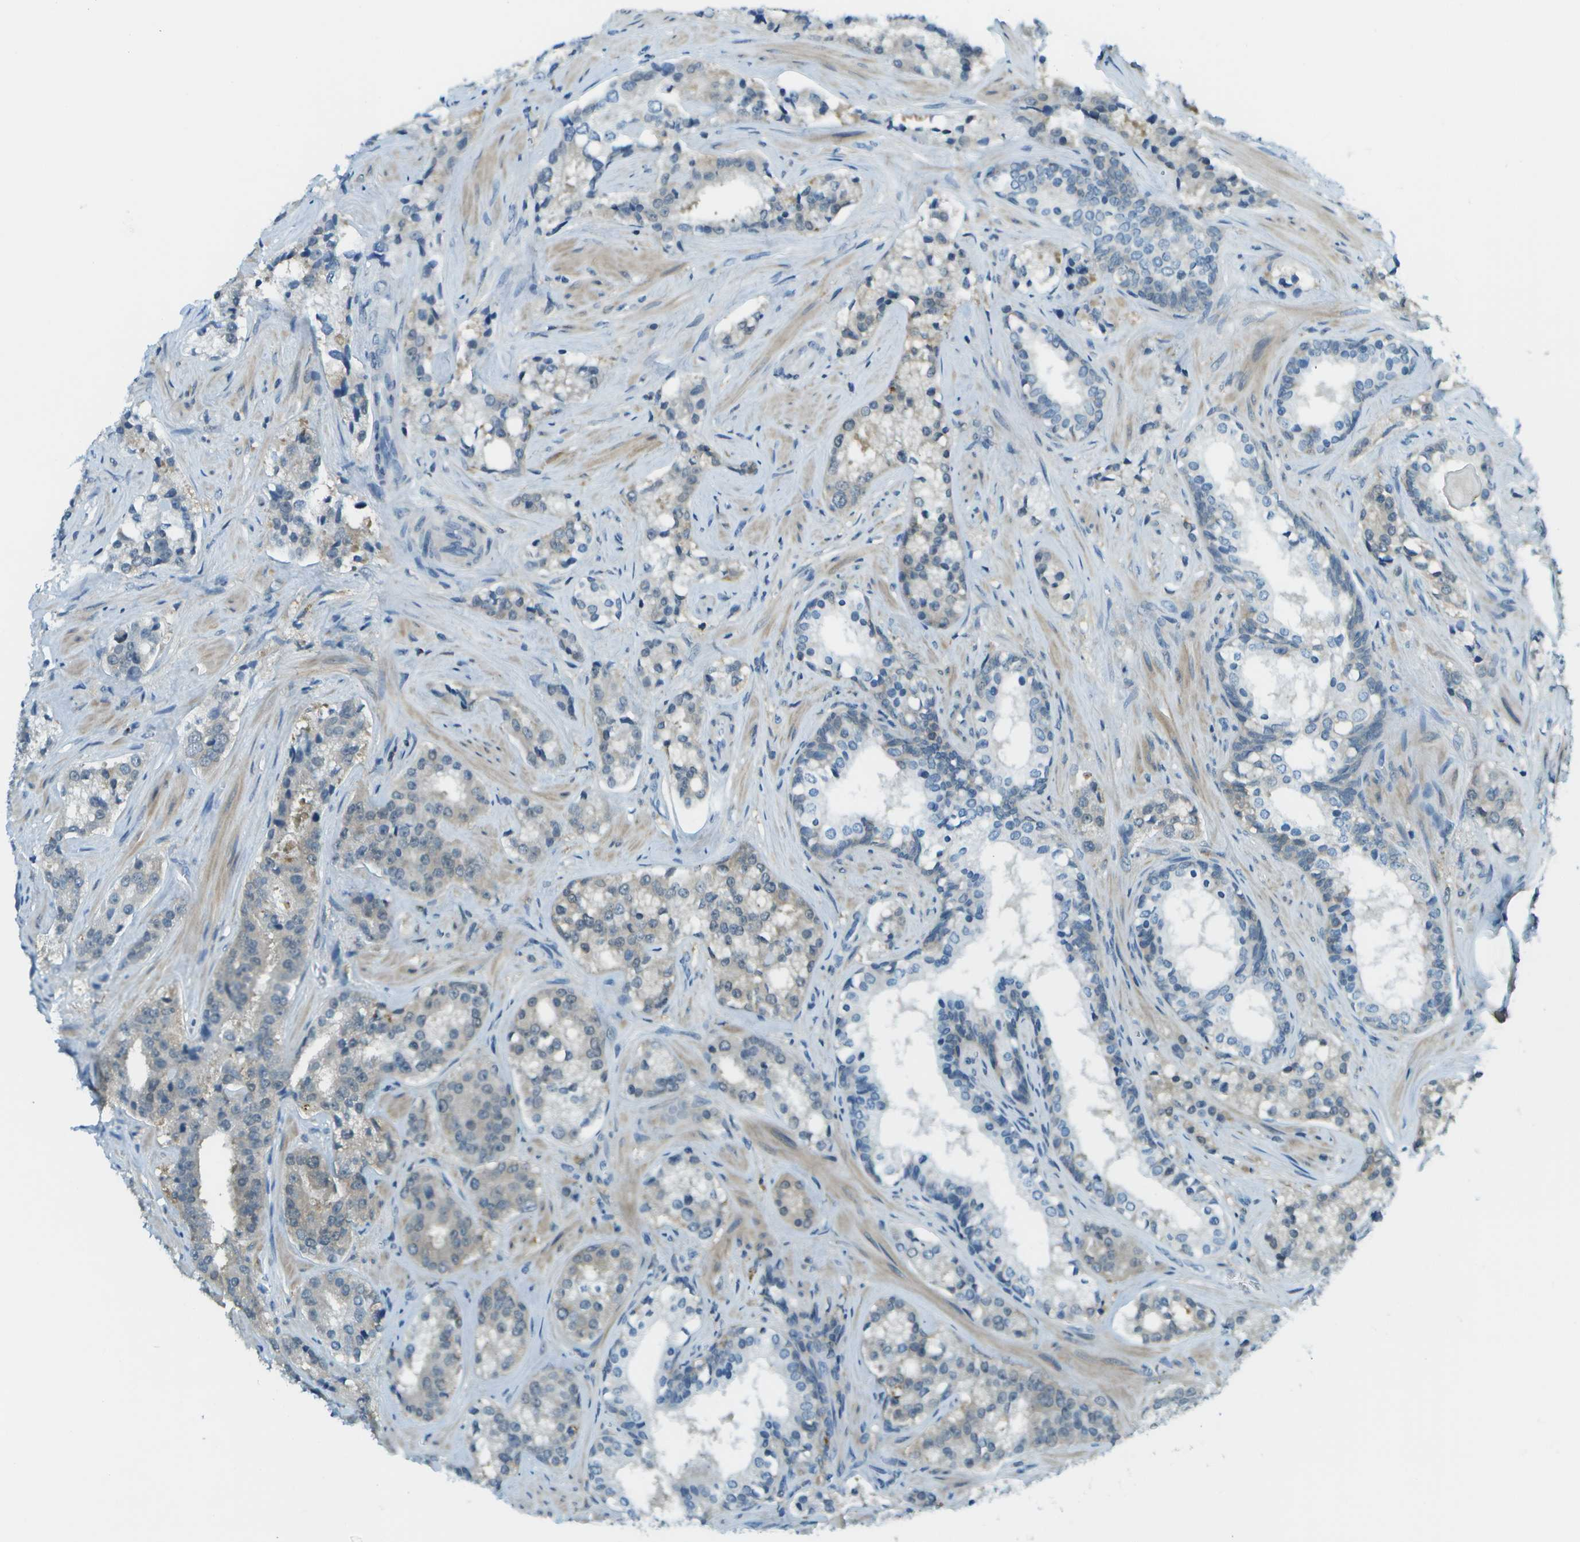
{"staining": {"intensity": "negative", "quantity": "none", "location": "none"}, "tissue": "prostate cancer", "cell_type": "Tumor cells", "image_type": "cancer", "snomed": [{"axis": "morphology", "description": "Adenocarcinoma, High grade"}, {"axis": "topography", "description": "Prostate"}], "caption": "An immunohistochemistry (IHC) micrograph of prostate cancer (high-grade adenocarcinoma) is shown. There is no staining in tumor cells of prostate cancer (high-grade adenocarcinoma).", "gene": "CDH23", "patient": {"sex": "male", "age": 60}}